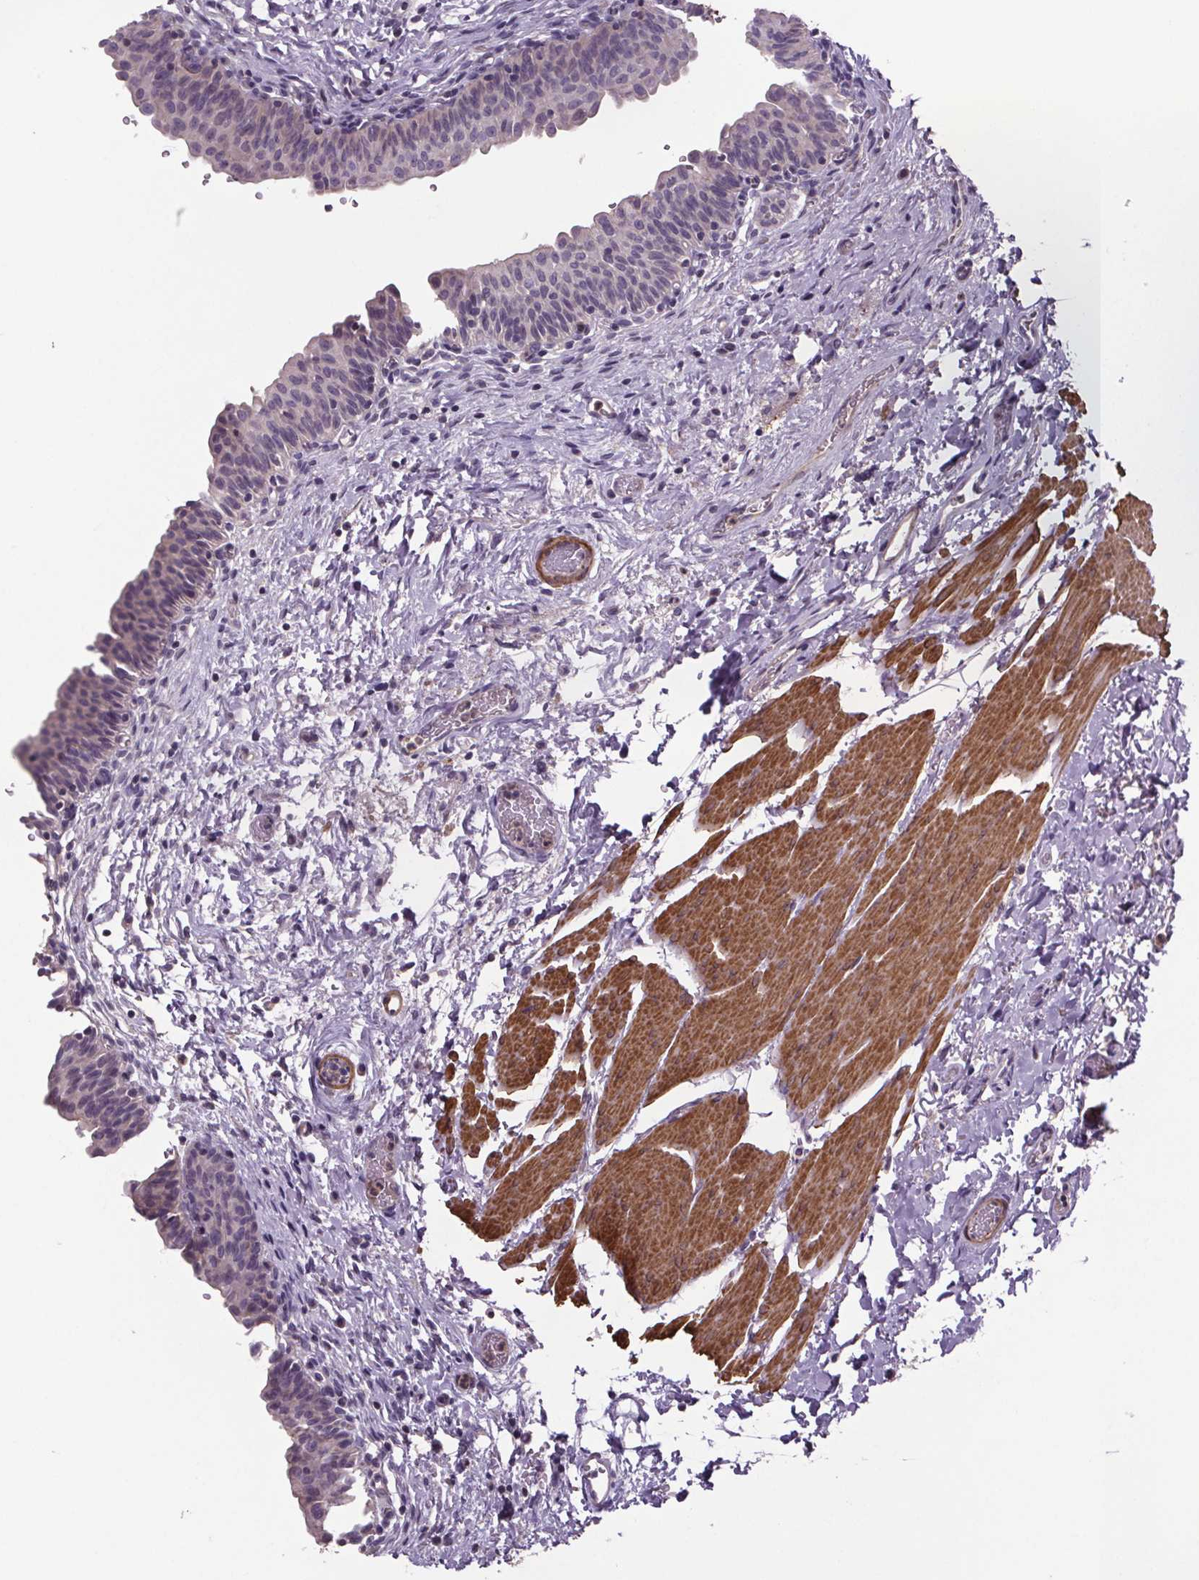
{"staining": {"intensity": "negative", "quantity": "none", "location": "none"}, "tissue": "urinary bladder", "cell_type": "Urothelial cells", "image_type": "normal", "snomed": [{"axis": "morphology", "description": "Normal tissue, NOS"}, {"axis": "topography", "description": "Urinary bladder"}], "caption": "Immunohistochemistry (IHC) of unremarkable urinary bladder reveals no positivity in urothelial cells.", "gene": "CLN3", "patient": {"sex": "male", "age": 56}}